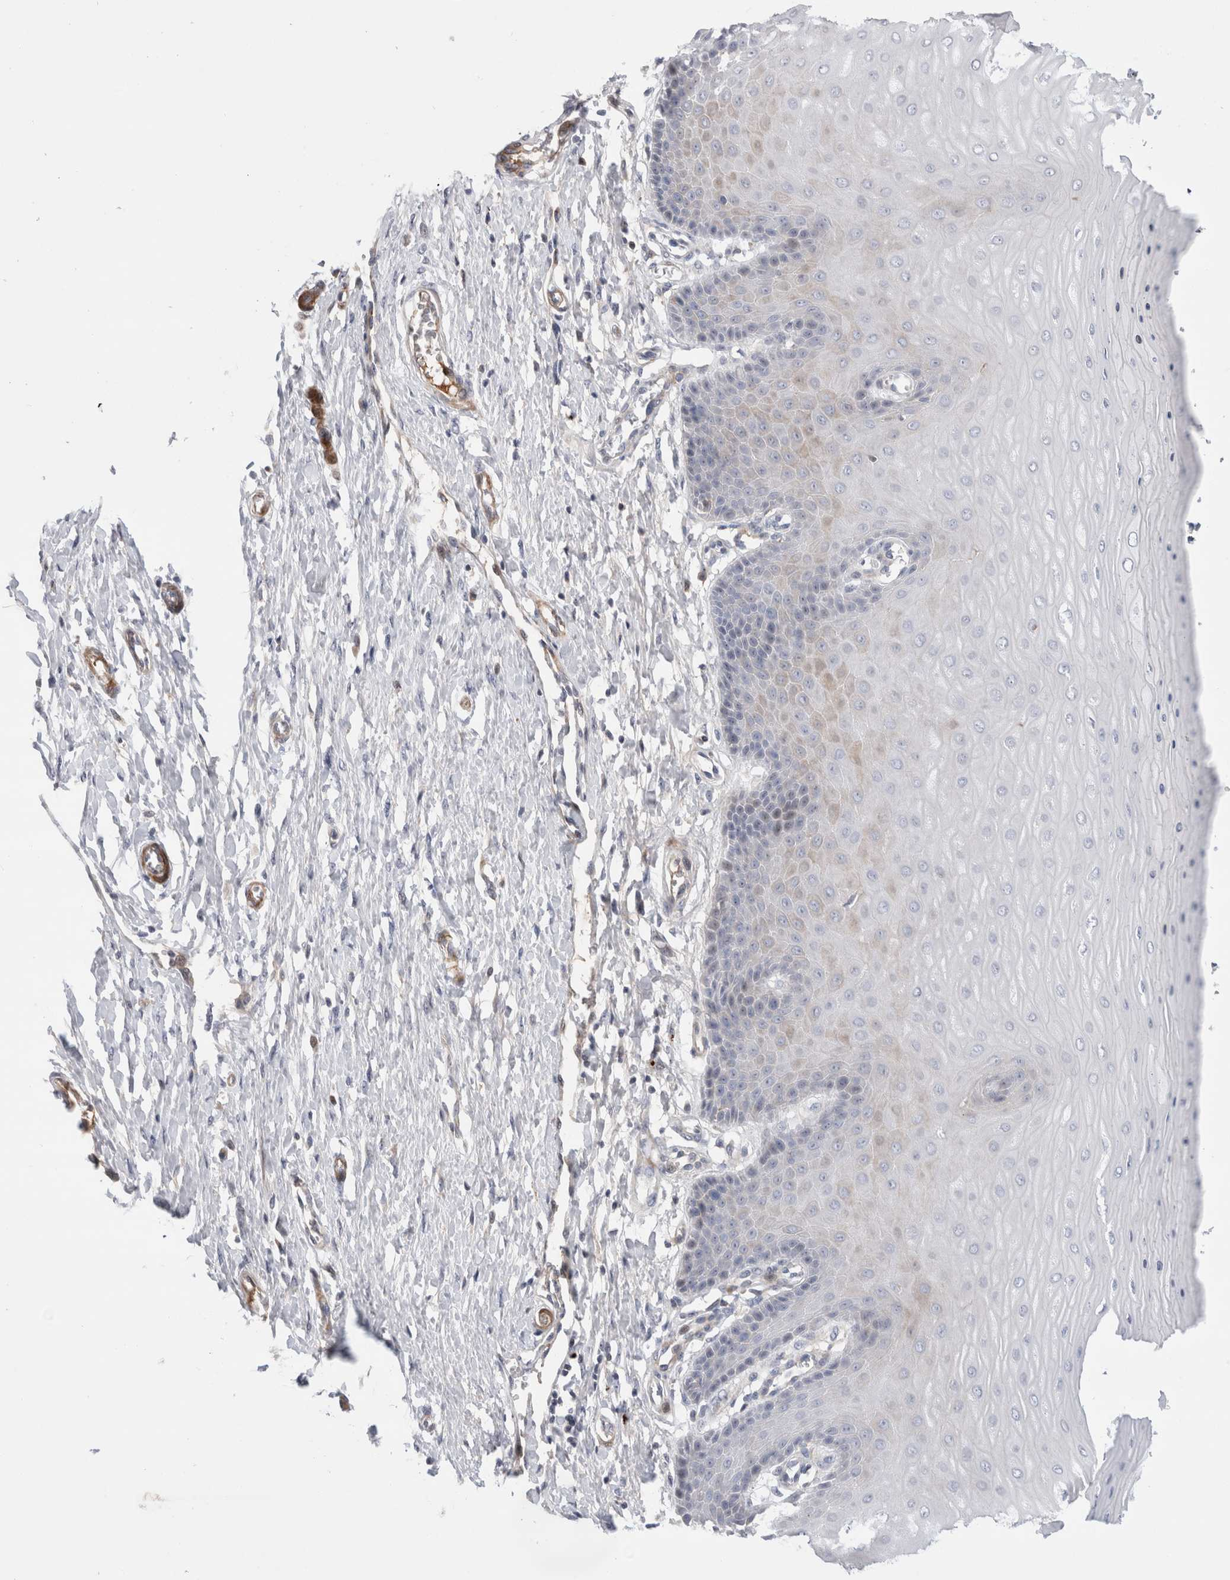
{"staining": {"intensity": "negative", "quantity": "none", "location": "none"}, "tissue": "cervix", "cell_type": "Glandular cells", "image_type": "normal", "snomed": [{"axis": "morphology", "description": "Normal tissue, NOS"}, {"axis": "topography", "description": "Cervix"}], "caption": "Image shows no significant protein staining in glandular cells of normal cervix.", "gene": "ECHDC2", "patient": {"sex": "female", "age": 55}}